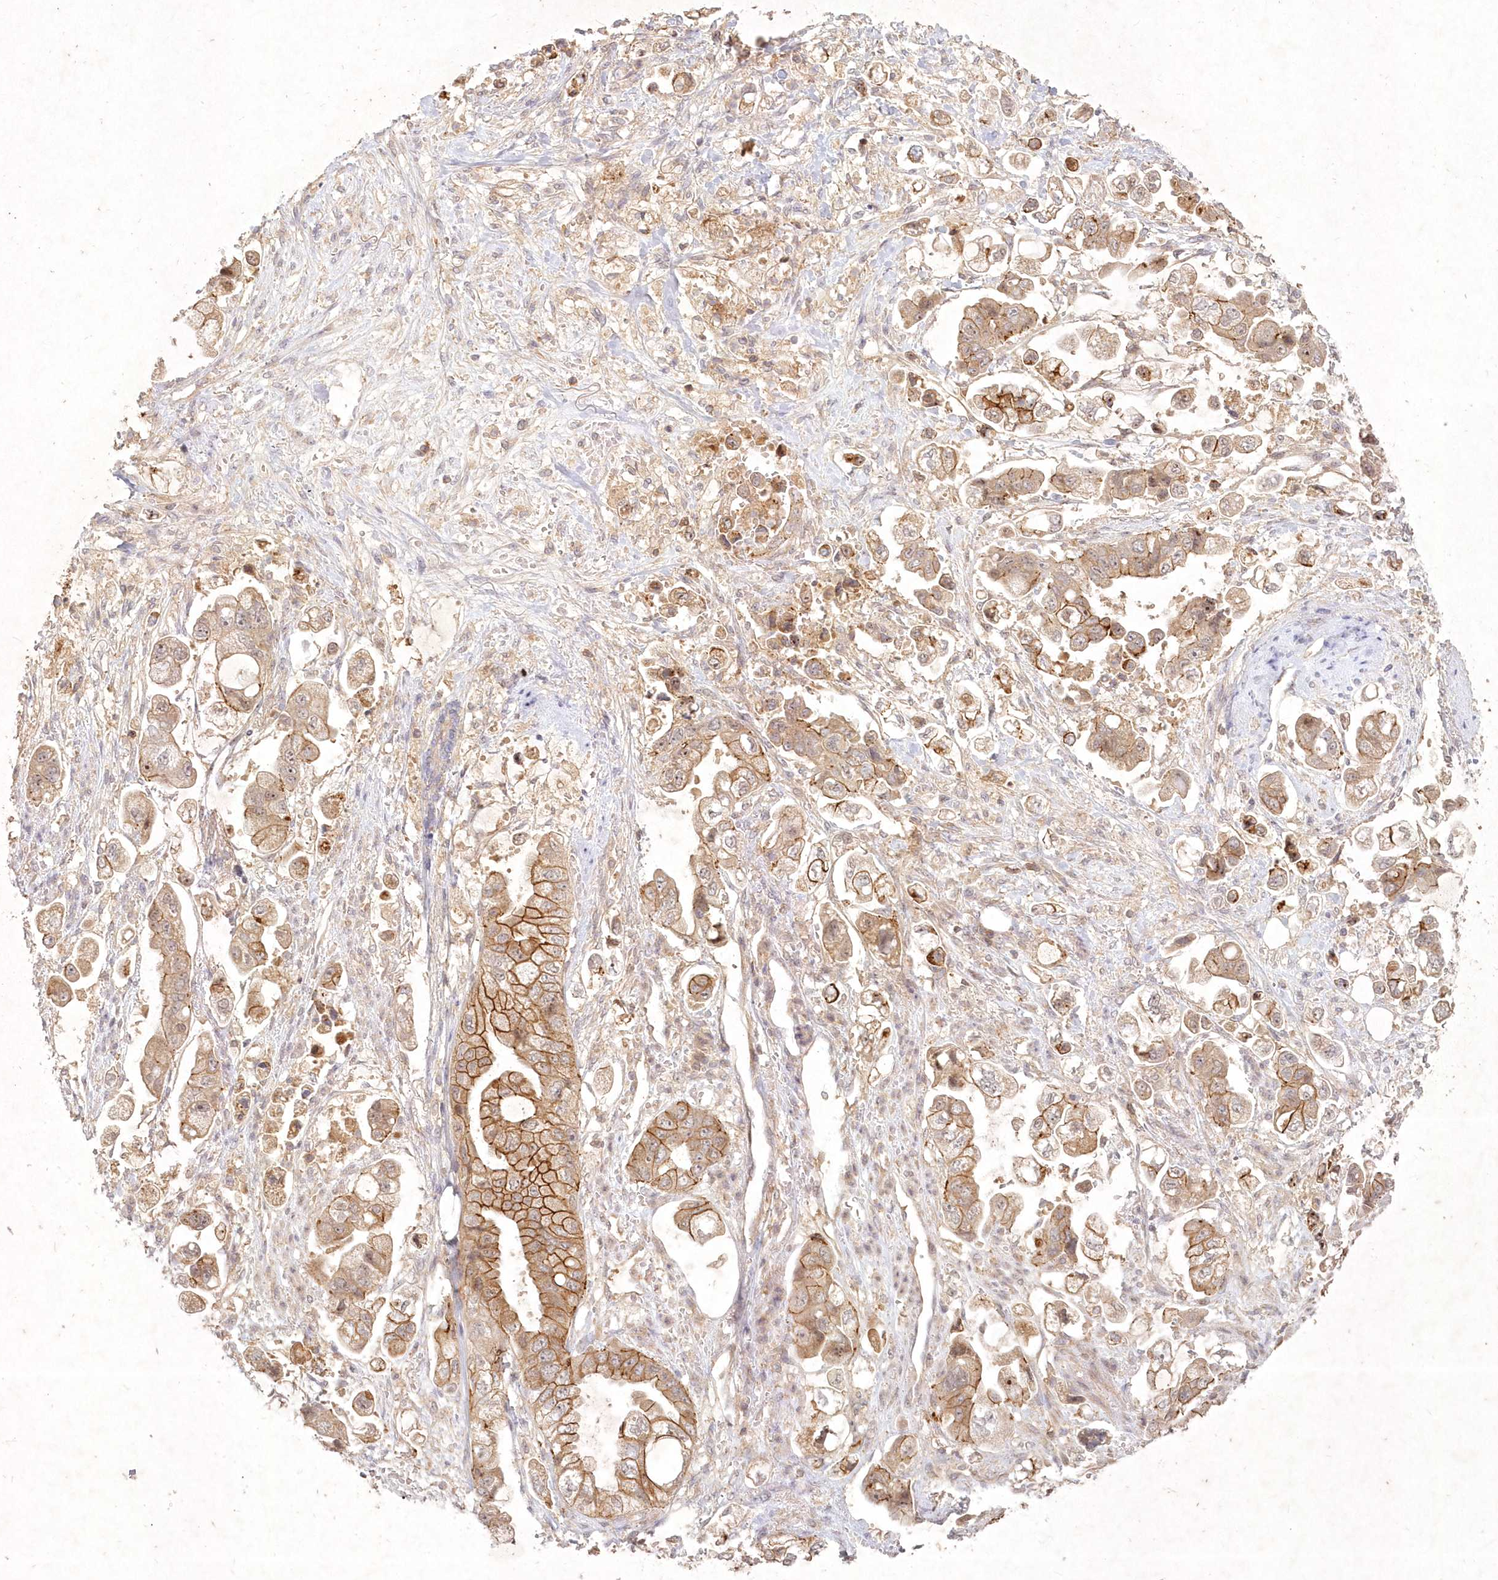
{"staining": {"intensity": "moderate", "quantity": ">75%", "location": "cytoplasmic/membranous"}, "tissue": "stomach cancer", "cell_type": "Tumor cells", "image_type": "cancer", "snomed": [{"axis": "morphology", "description": "Adenocarcinoma, NOS"}, {"axis": "topography", "description": "Stomach"}], "caption": "Human stomach adenocarcinoma stained with a brown dye exhibits moderate cytoplasmic/membranous positive expression in approximately >75% of tumor cells.", "gene": "TOGARAM2", "patient": {"sex": "male", "age": 62}}